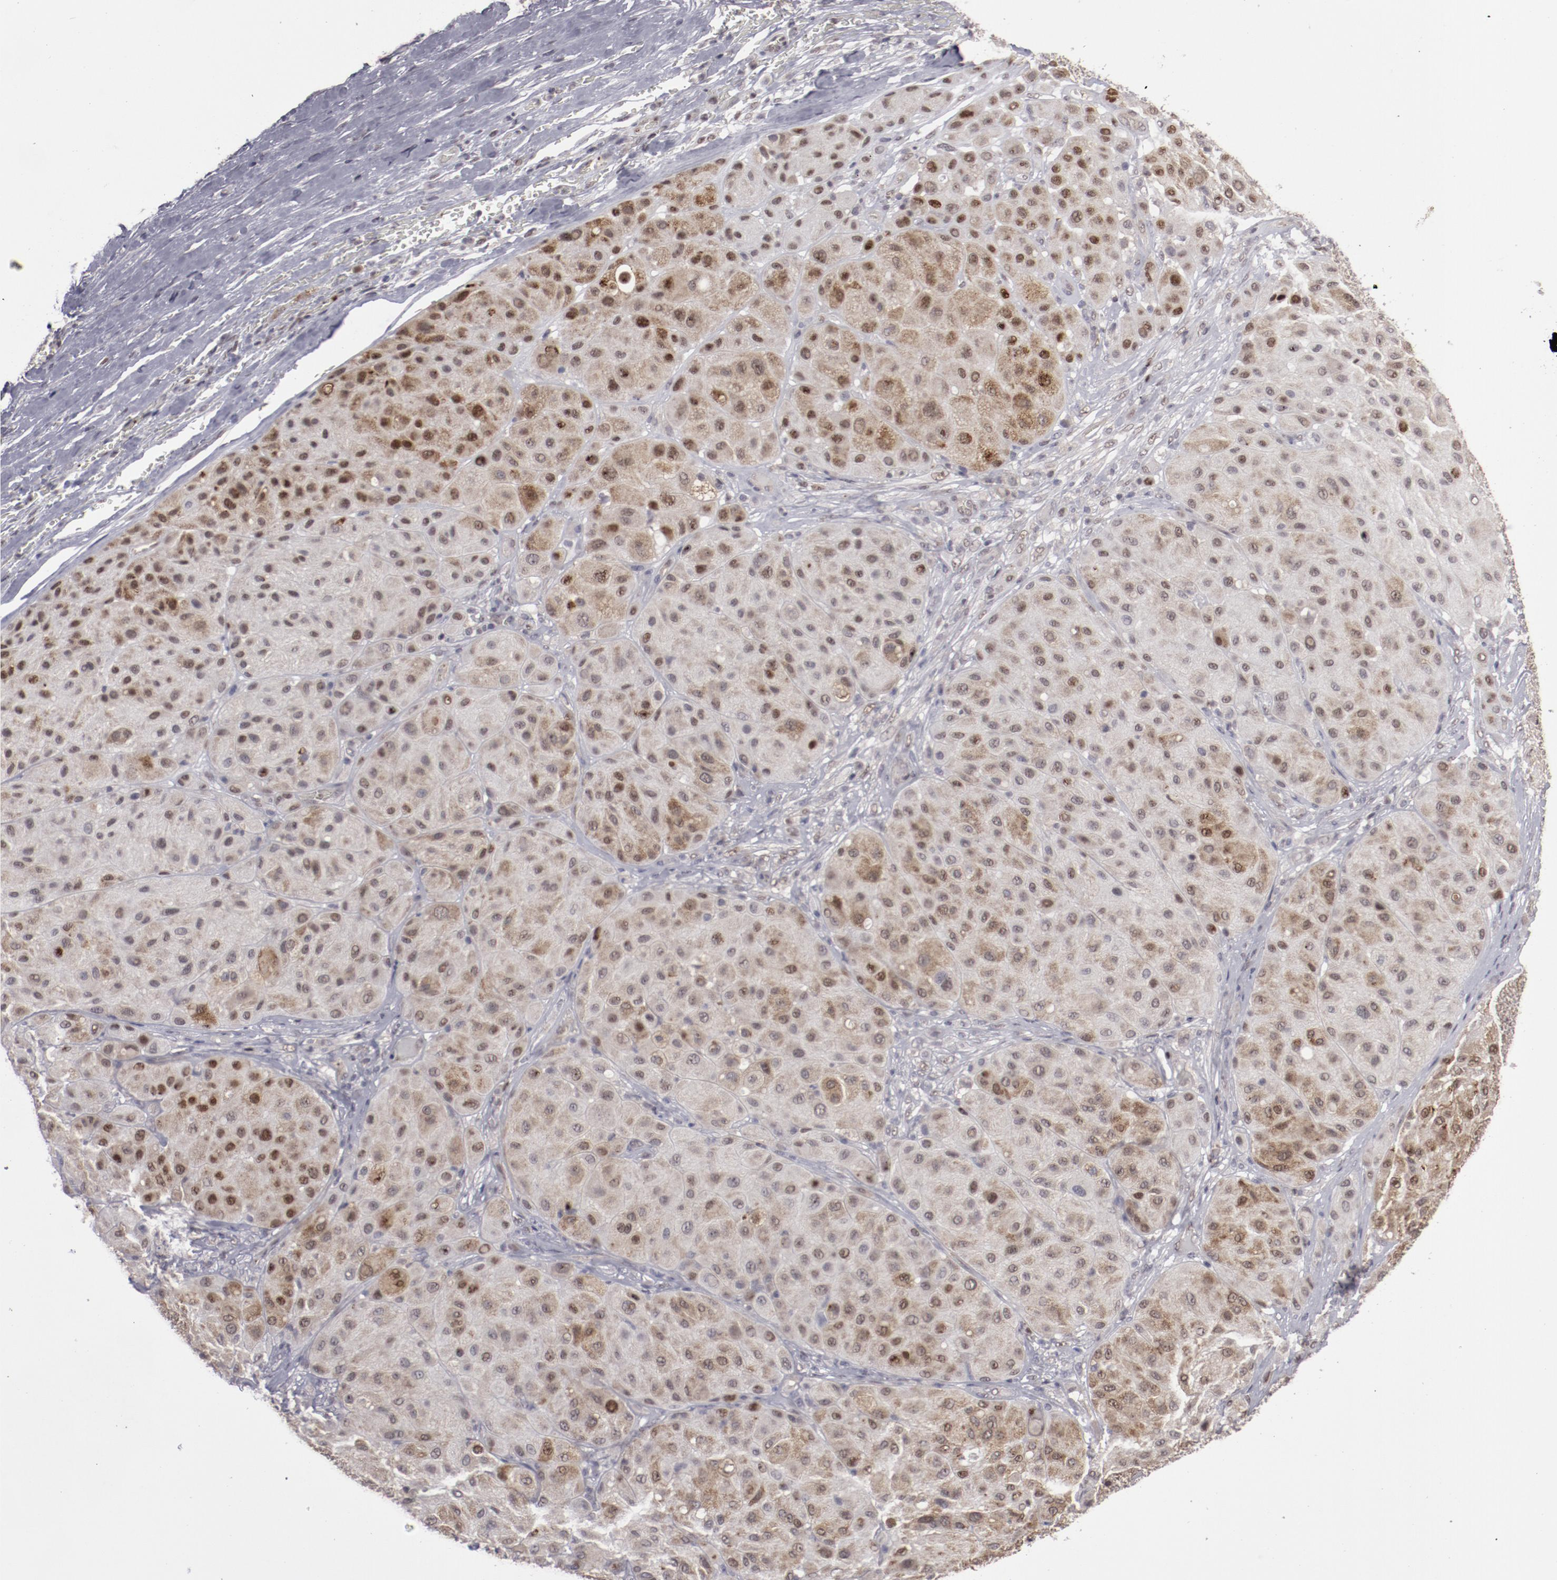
{"staining": {"intensity": "moderate", "quantity": "25%-75%", "location": "cytoplasmic/membranous,nuclear"}, "tissue": "melanoma", "cell_type": "Tumor cells", "image_type": "cancer", "snomed": [{"axis": "morphology", "description": "Normal tissue, NOS"}, {"axis": "morphology", "description": "Malignant melanoma, Metastatic site"}, {"axis": "topography", "description": "Skin"}], "caption": "Malignant melanoma (metastatic site) was stained to show a protein in brown. There is medium levels of moderate cytoplasmic/membranous and nuclear staining in approximately 25%-75% of tumor cells.", "gene": "LEF1", "patient": {"sex": "male", "age": 41}}